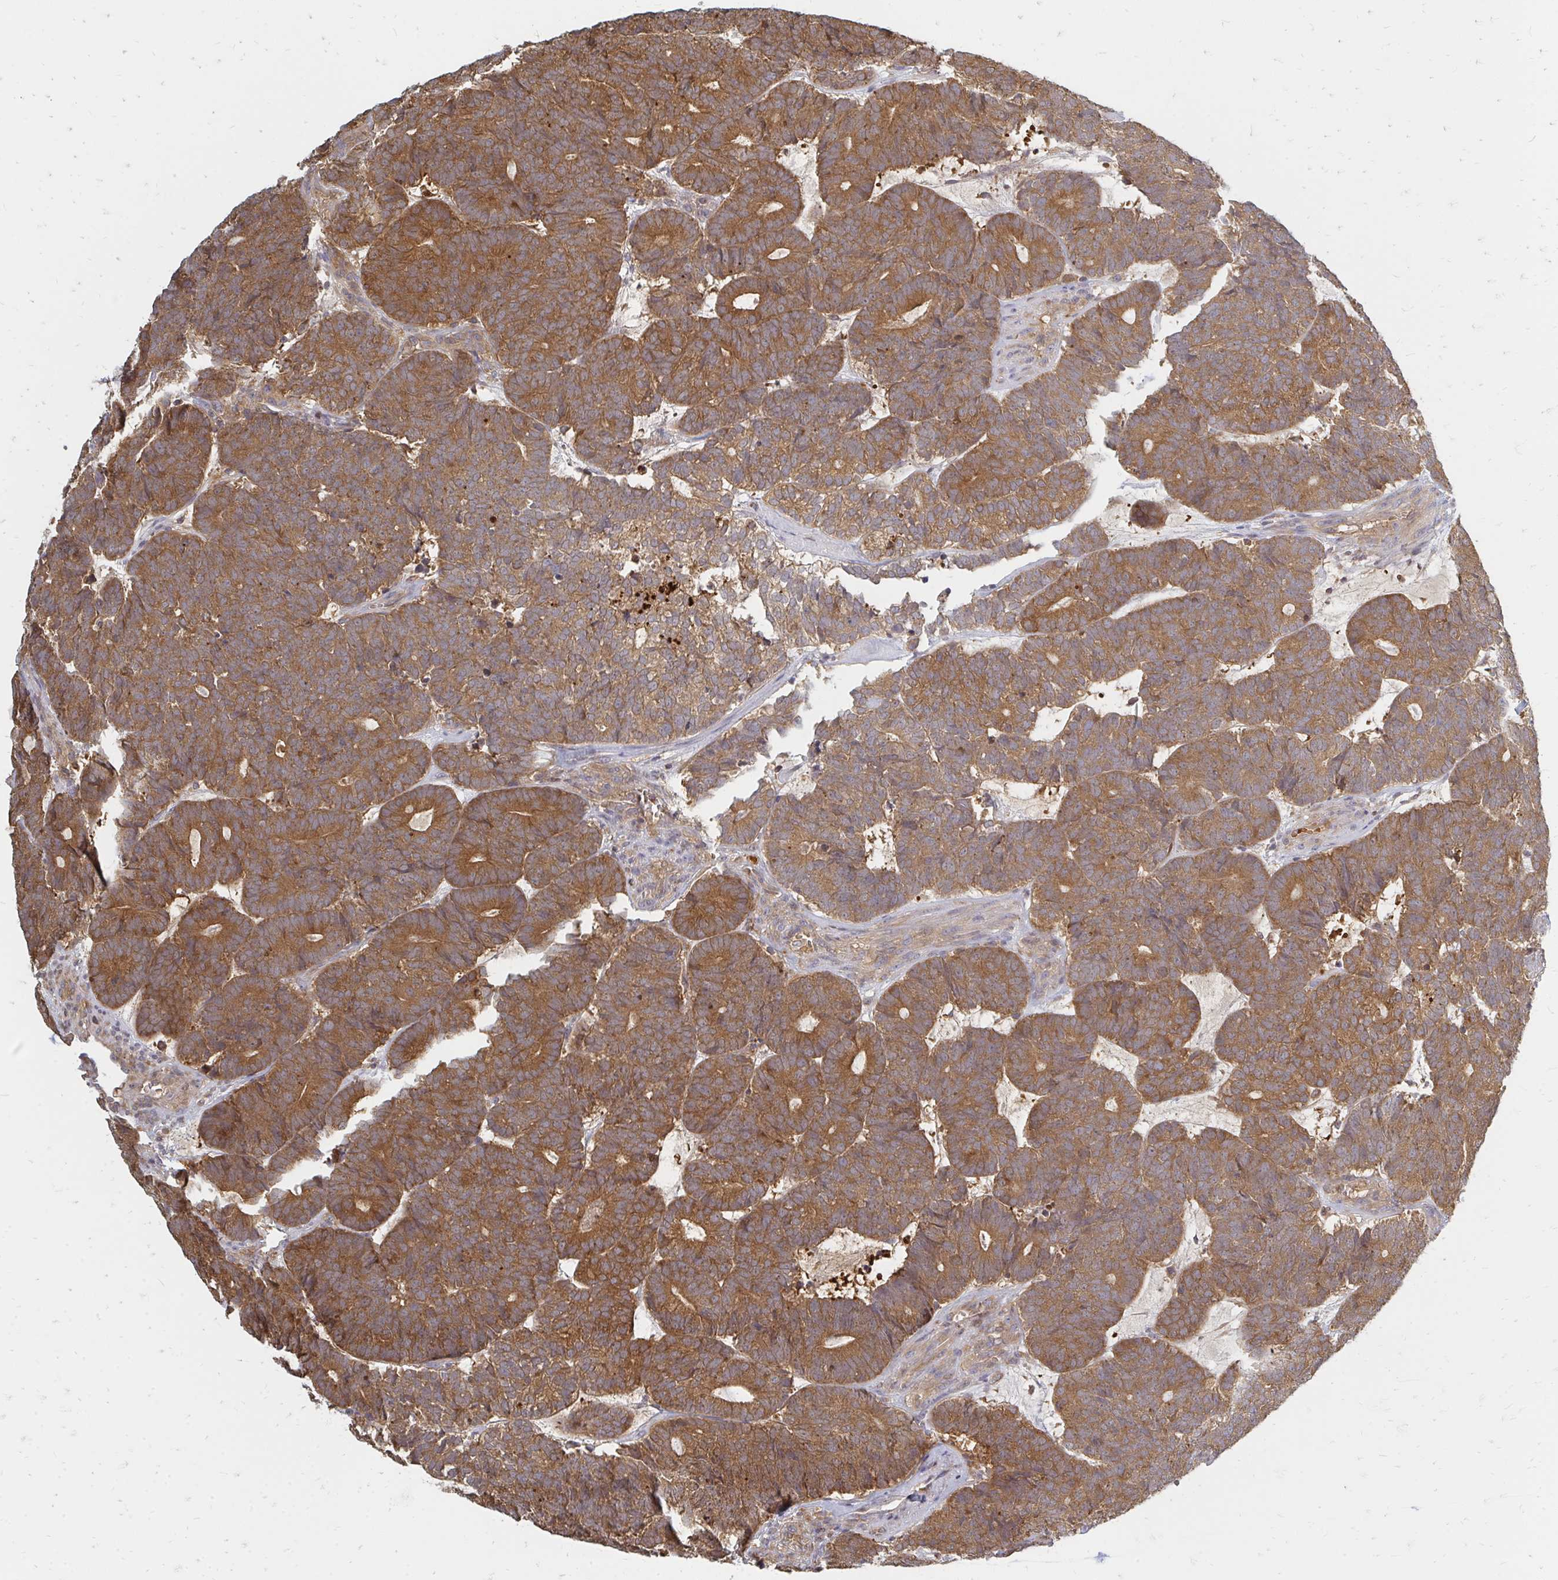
{"staining": {"intensity": "moderate", "quantity": ">75%", "location": "cytoplasmic/membranous"}, "tissue": "head and neck cancer", "cell_type": "Tumor cells", "image_type": "cancer", "snomed": [{"axis": "morphology", "description": "Adenocarcinoma, NOS"}, {"axis": "topography", "description": "Head-Neck"}], "caption": "This micrograph exhibits immunohistochemistry staining of head and neck cancer (adenocarcinoma), with medium moderate cytoplasmic/membranous positivity in approximately >75% of tumor cells.", "gene": "ZNF285", "patient": {"sex": "female", "age": 81}}